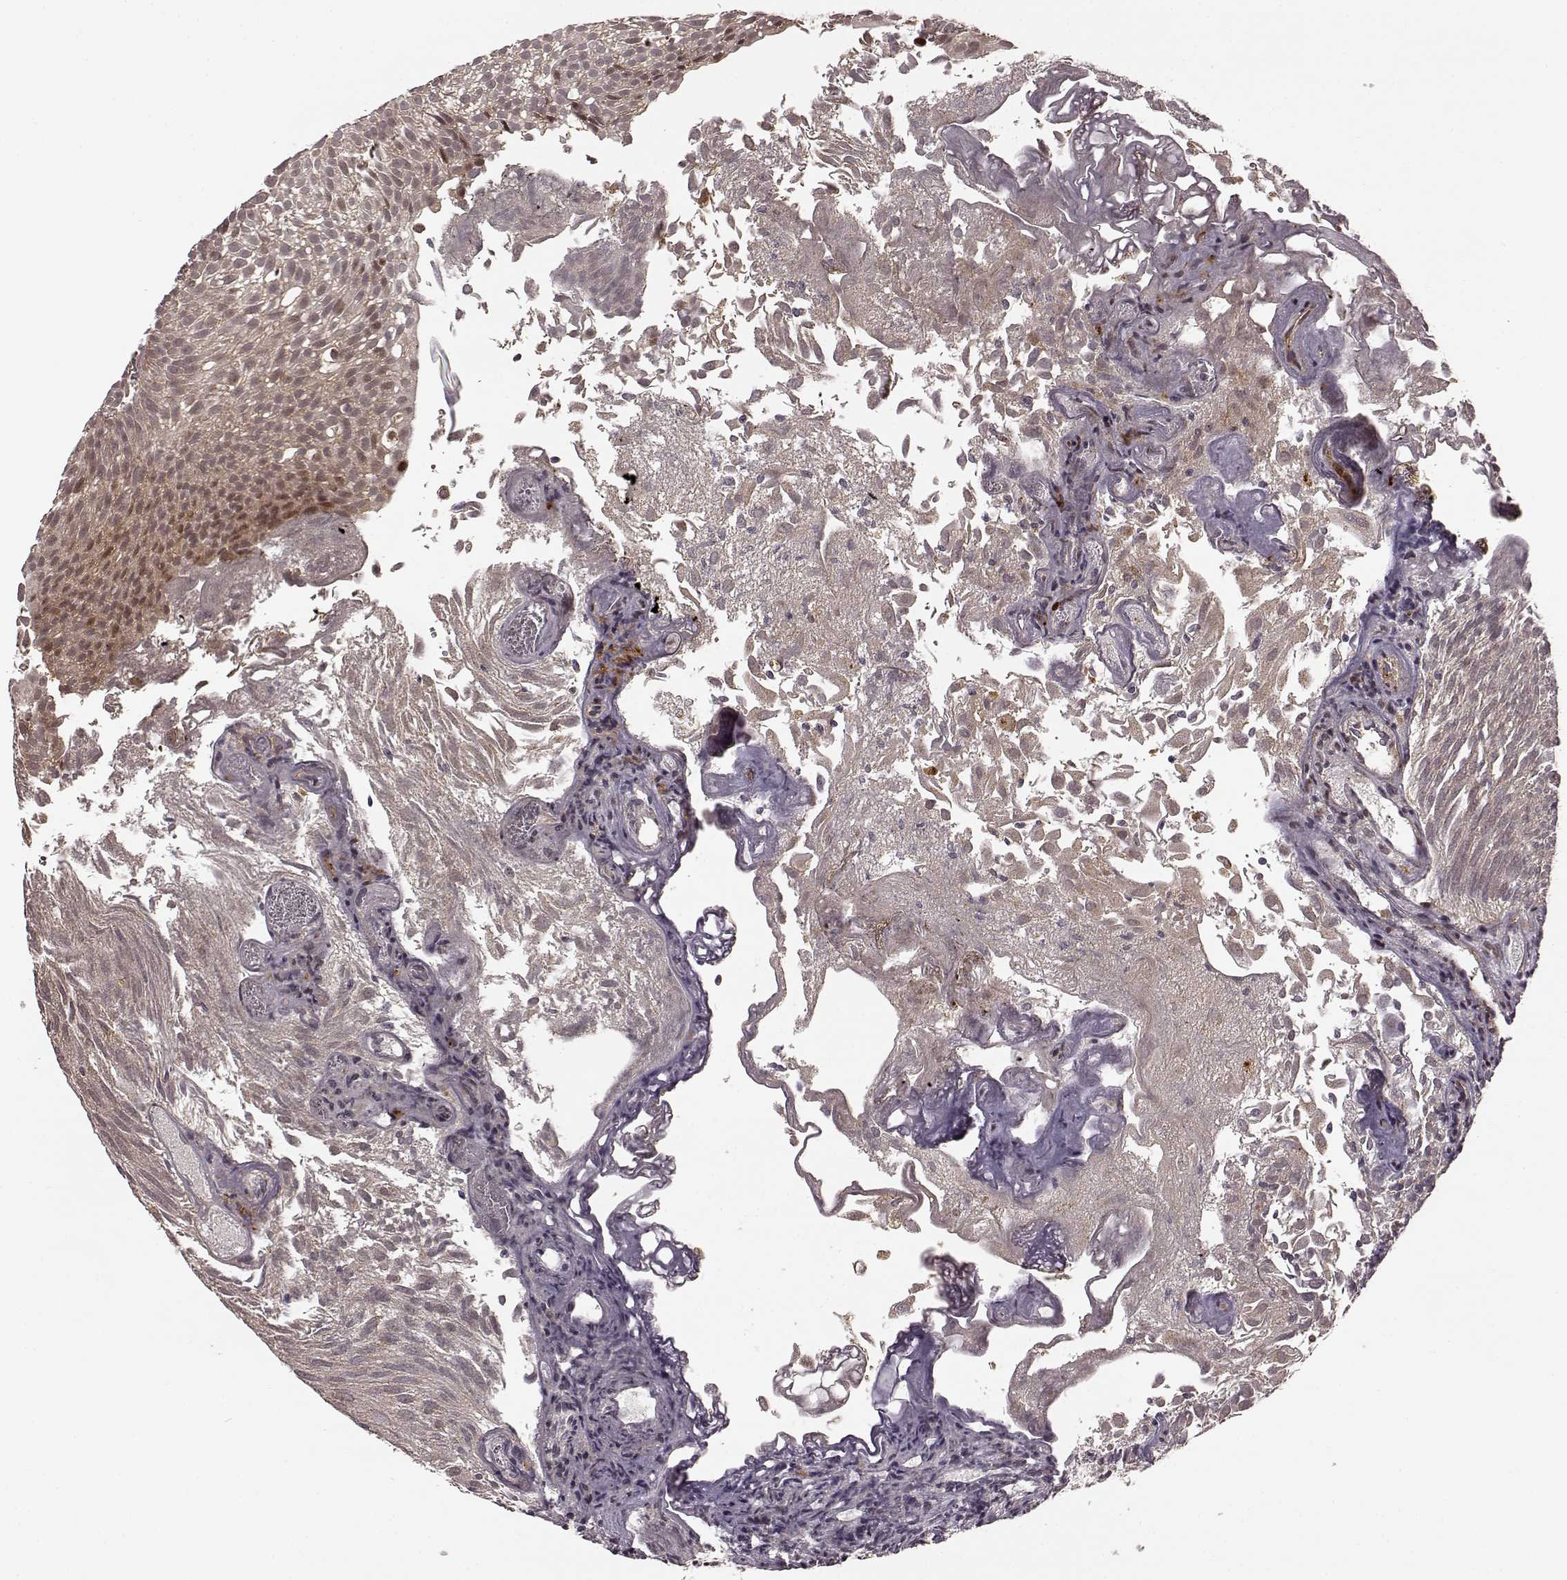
{"staining": {"intensity": "moderate", "quantity": ">75%", "location": "cytoplasmic/membranous,nuclear"}, "tissue": "urothelial cancer", "cell_type": "Tumor cells", "image_type": "cancer", "snomed": [{"axis": "morphology", "description": "Urothelial carcinoma, Low grade"}, {"axis": "topography", "description": "Urinary bladder"}], "caption": "Moderate cytoplasmic/membranous and nuclear expression for a protein is seen in about >75% of tumor cells of urothelial cancer using immunohistochemistry.", "gene": "SLC12A9", "patient": {"sex": "male", "age": 52}}